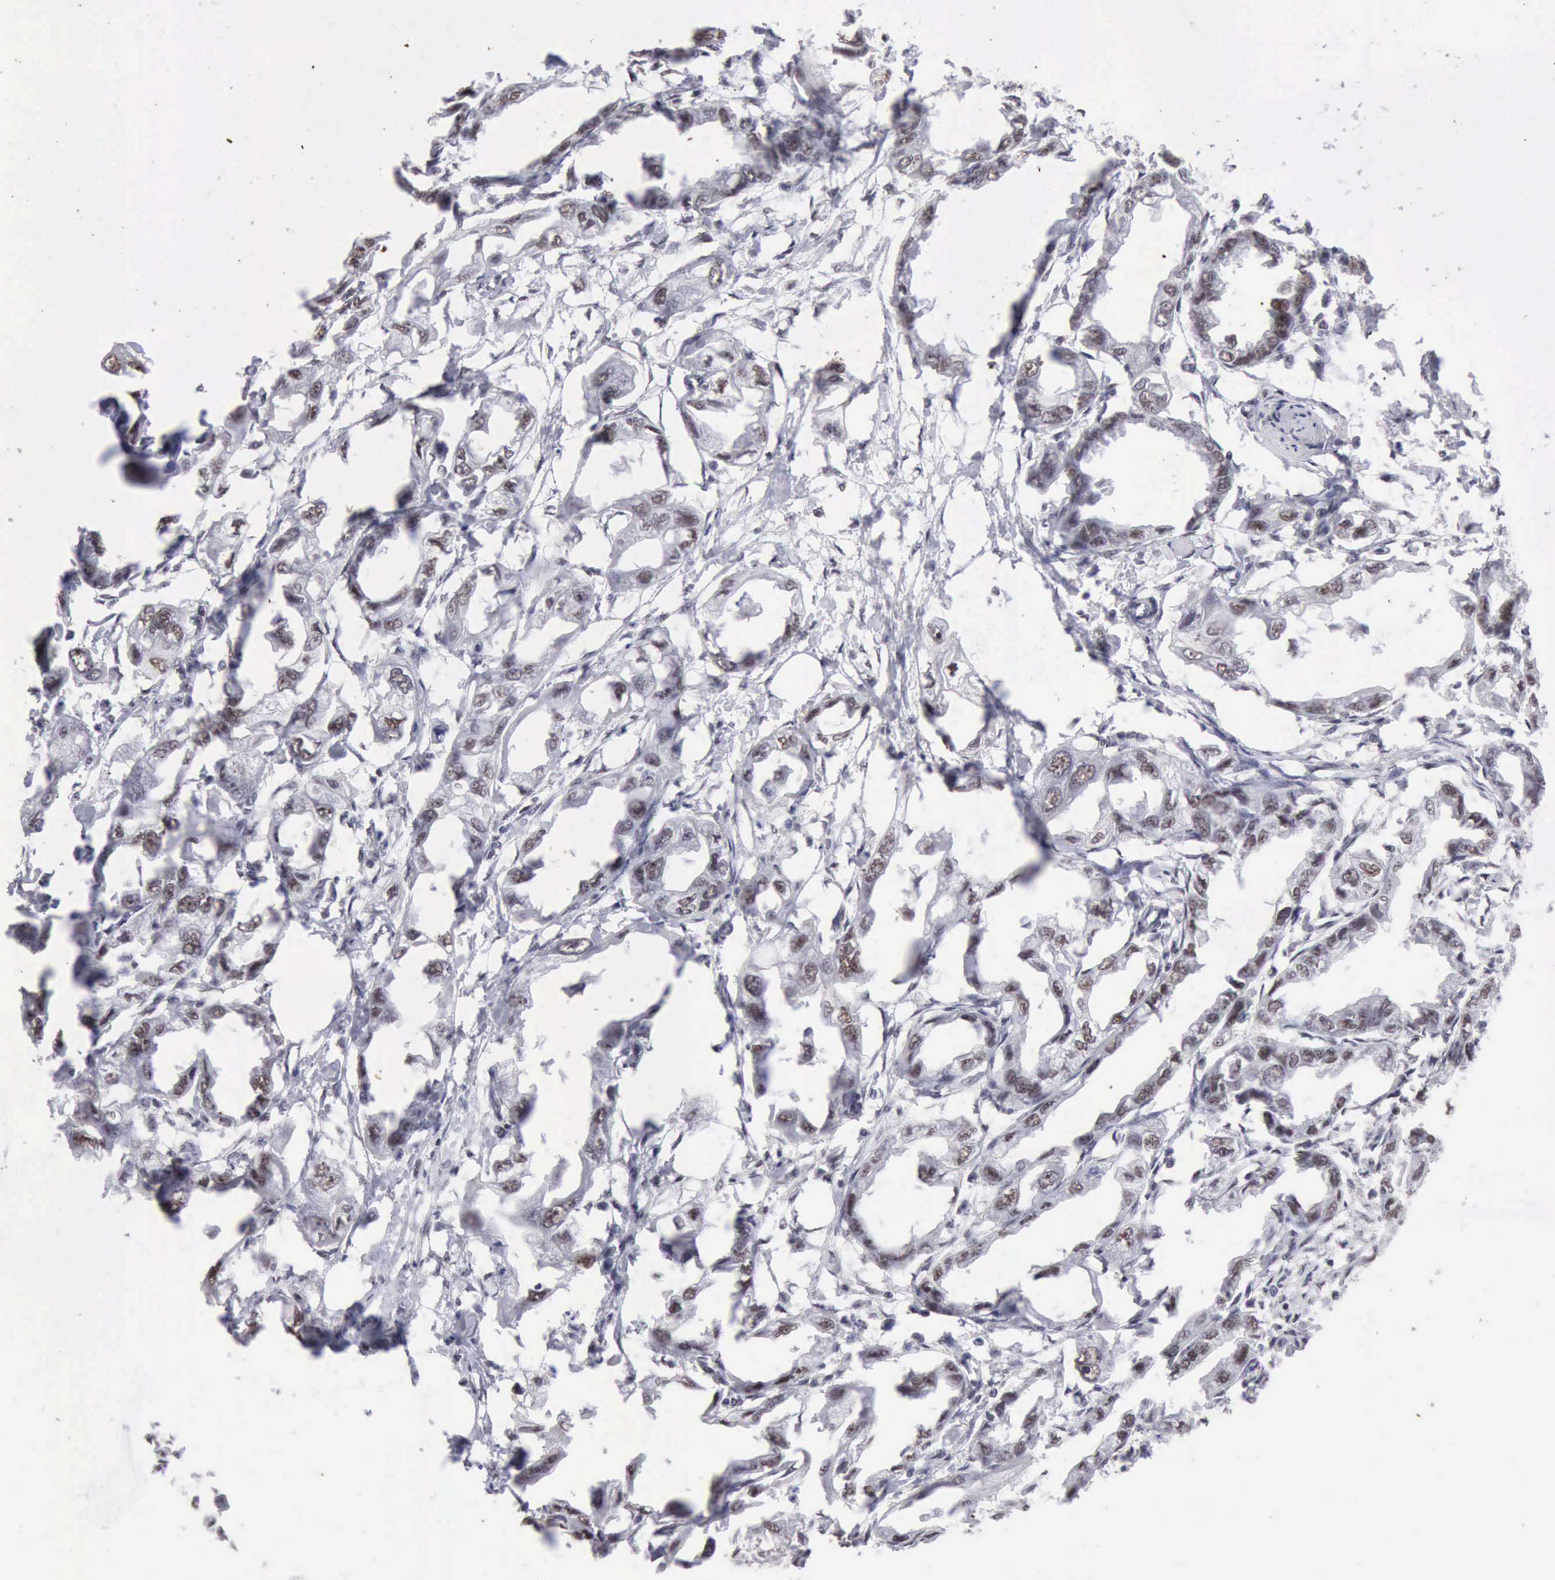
{"staining": {"intensity": "weak", "quantity": "25%-75%", "location": "nuclear"}, "tissue": "endometrial cancer", "cell_type": "Tumor cells", "image_type": "cancer", "snomed": [{"axis": "morphology", "description": "Adenocarcinoma, NOS"}, {"axis": "topography", "description": "Endometrium"}], "caption": "Tumor cells demonstrate weak nuclear expression in about 25%-75% of cells in adenocarcinoma (endometrial).", "gene": "TAF1", "patient": {"sex": "female", "age": 67}}